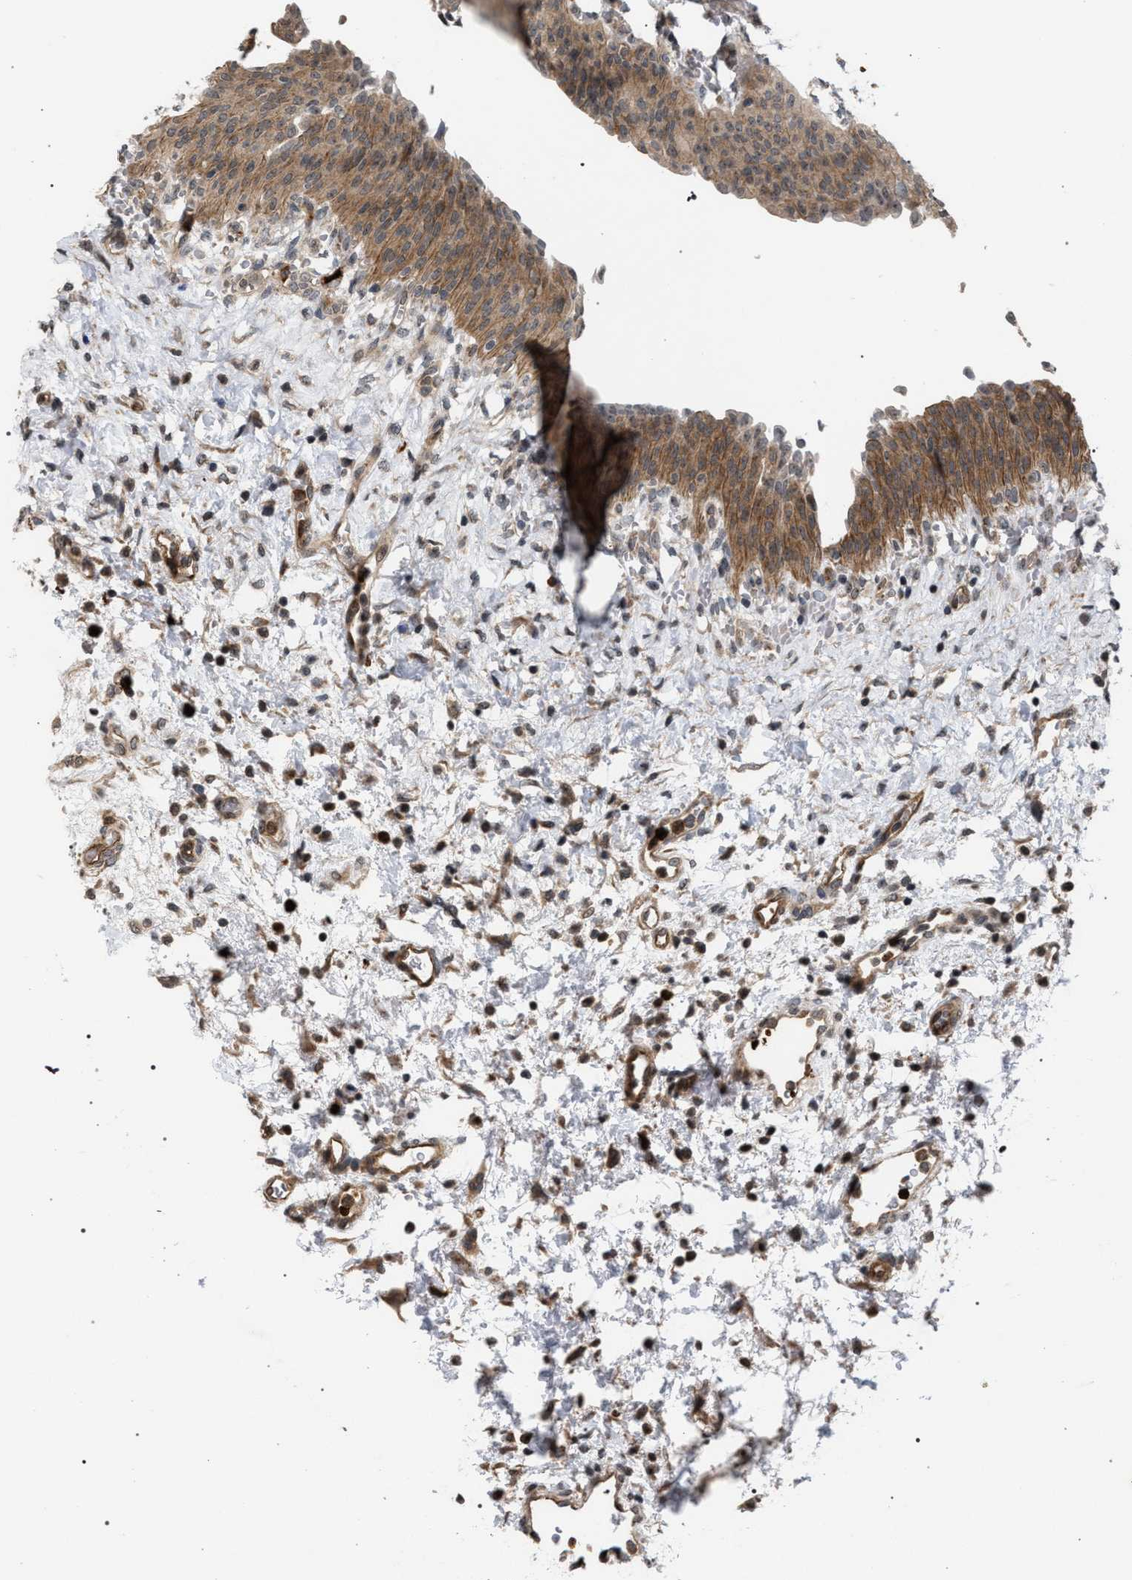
{"staining": {"intensity": "moderate", "quantity": ">75%", "location": "cytoplasmic/membranous"}, "tissue": "urinary bladder", "cell_type": "Urothelial cells", "image_type": "normal", "snomed": [{"axis": "morphology", "description": "Normal tissue, NOS"}, {"axis": "morphology", "description": "Dysplasia, NOS"}, {"axis": "topography", "description": "Urinary bladder"}], "caption": "Urothelial cells display medium levels of moderate cytoplasmic/membranous positivity in approximately >75% of cells in normal human urinary bladder. Using DAB (brown) and hematoxylin (blue) stains, captured at high magnification using brightfield microscopy.", "gene": "IRAK4", "patient": {"sex": "male", "age": 35}}